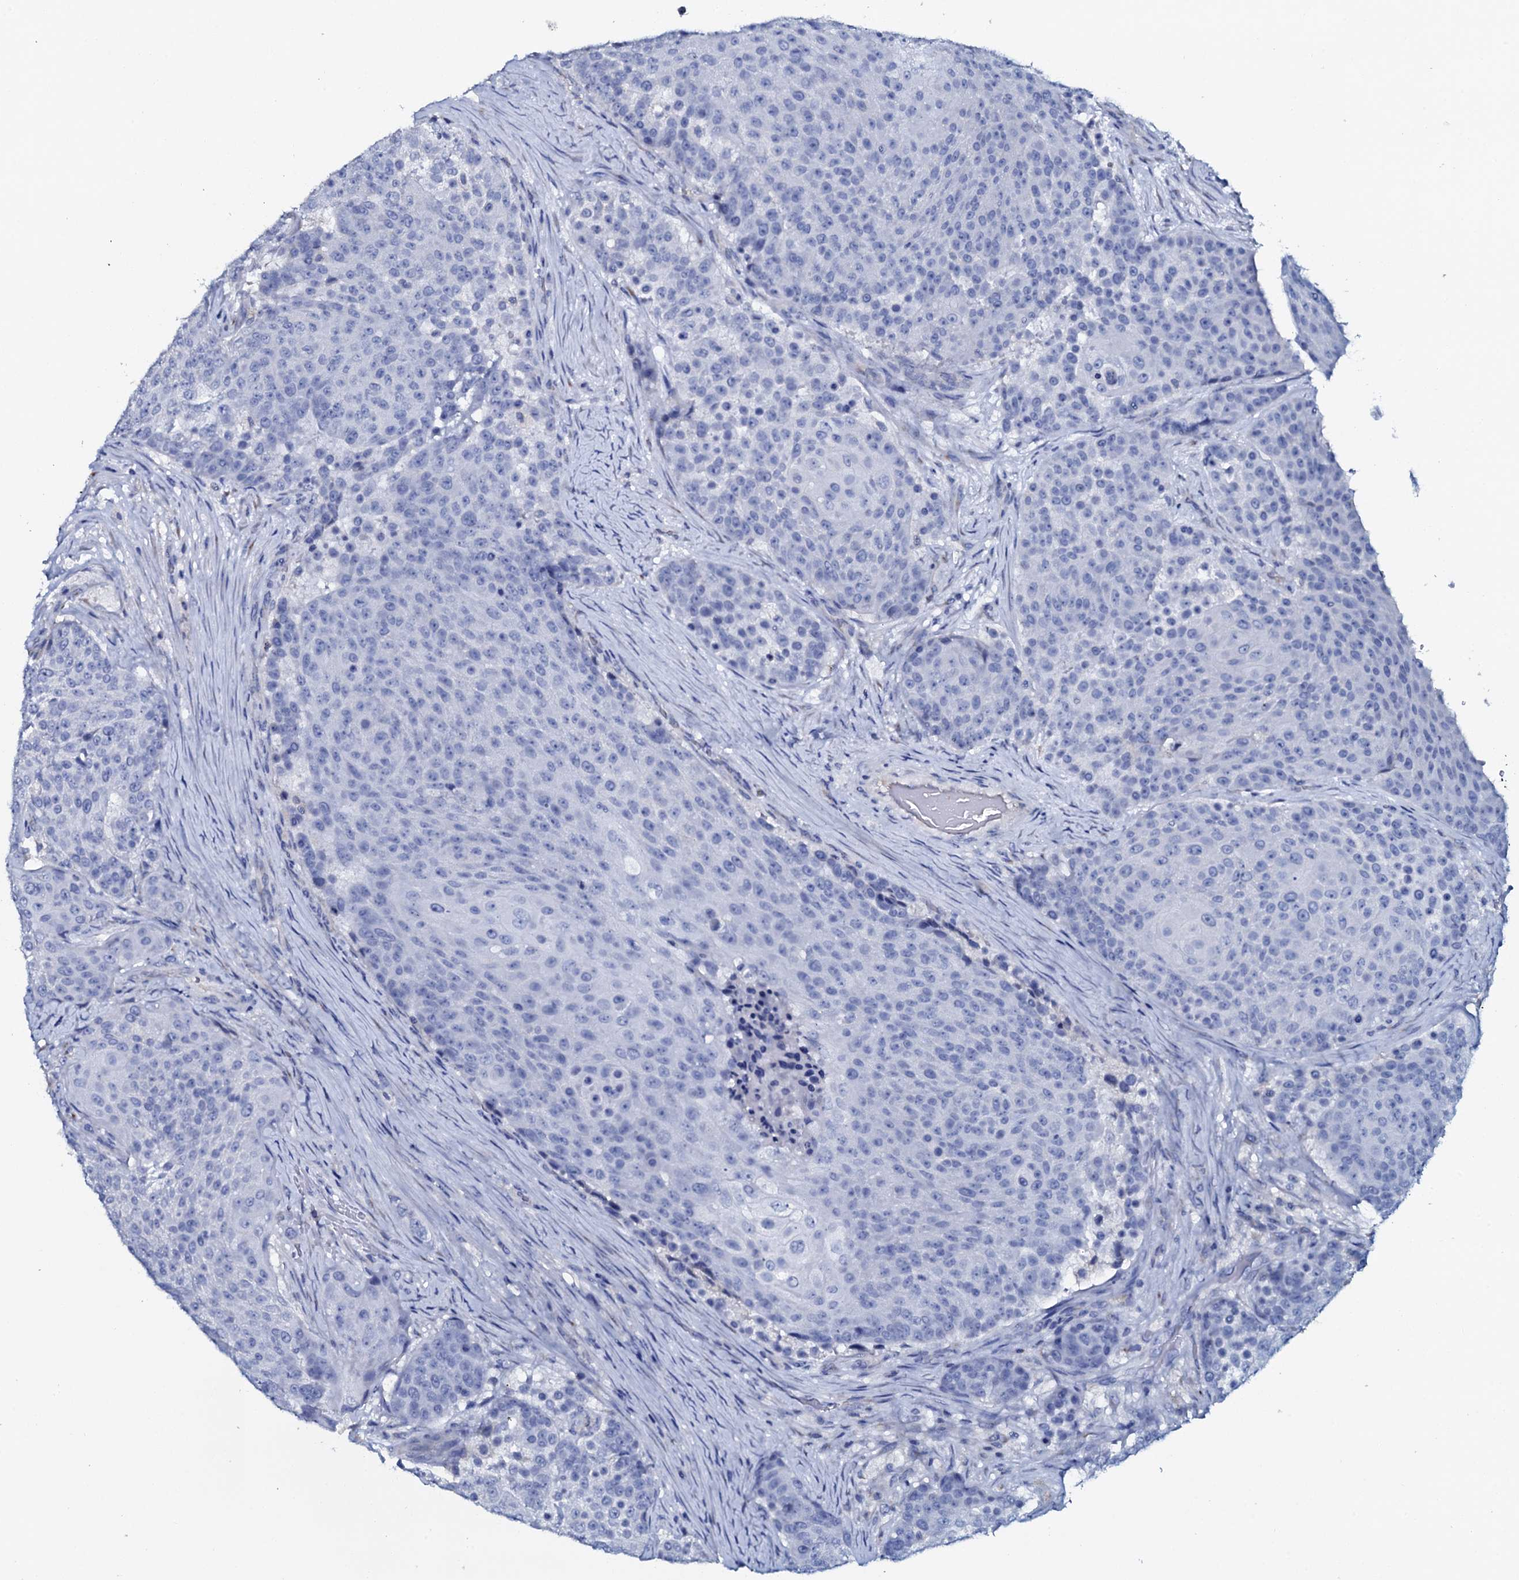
{"staining": {"intensity": "negative", "quantity": "none", "location": "none"}, "tissue": "urothelial cancer", "cell_type": "Tumor cells", "image_type": "cancer", "snomed": [{"axis": "morphology", "description": "Urothelial carcinoma, High grade"}, {"axis": "topography", "description": "Urinary bladder"}], "caption": "An image of urothelial cancer stained for a protein shows no brown staining in tumor cells.", "gene": "AMER2", "patient": {"sex": "female", "age": 63}}